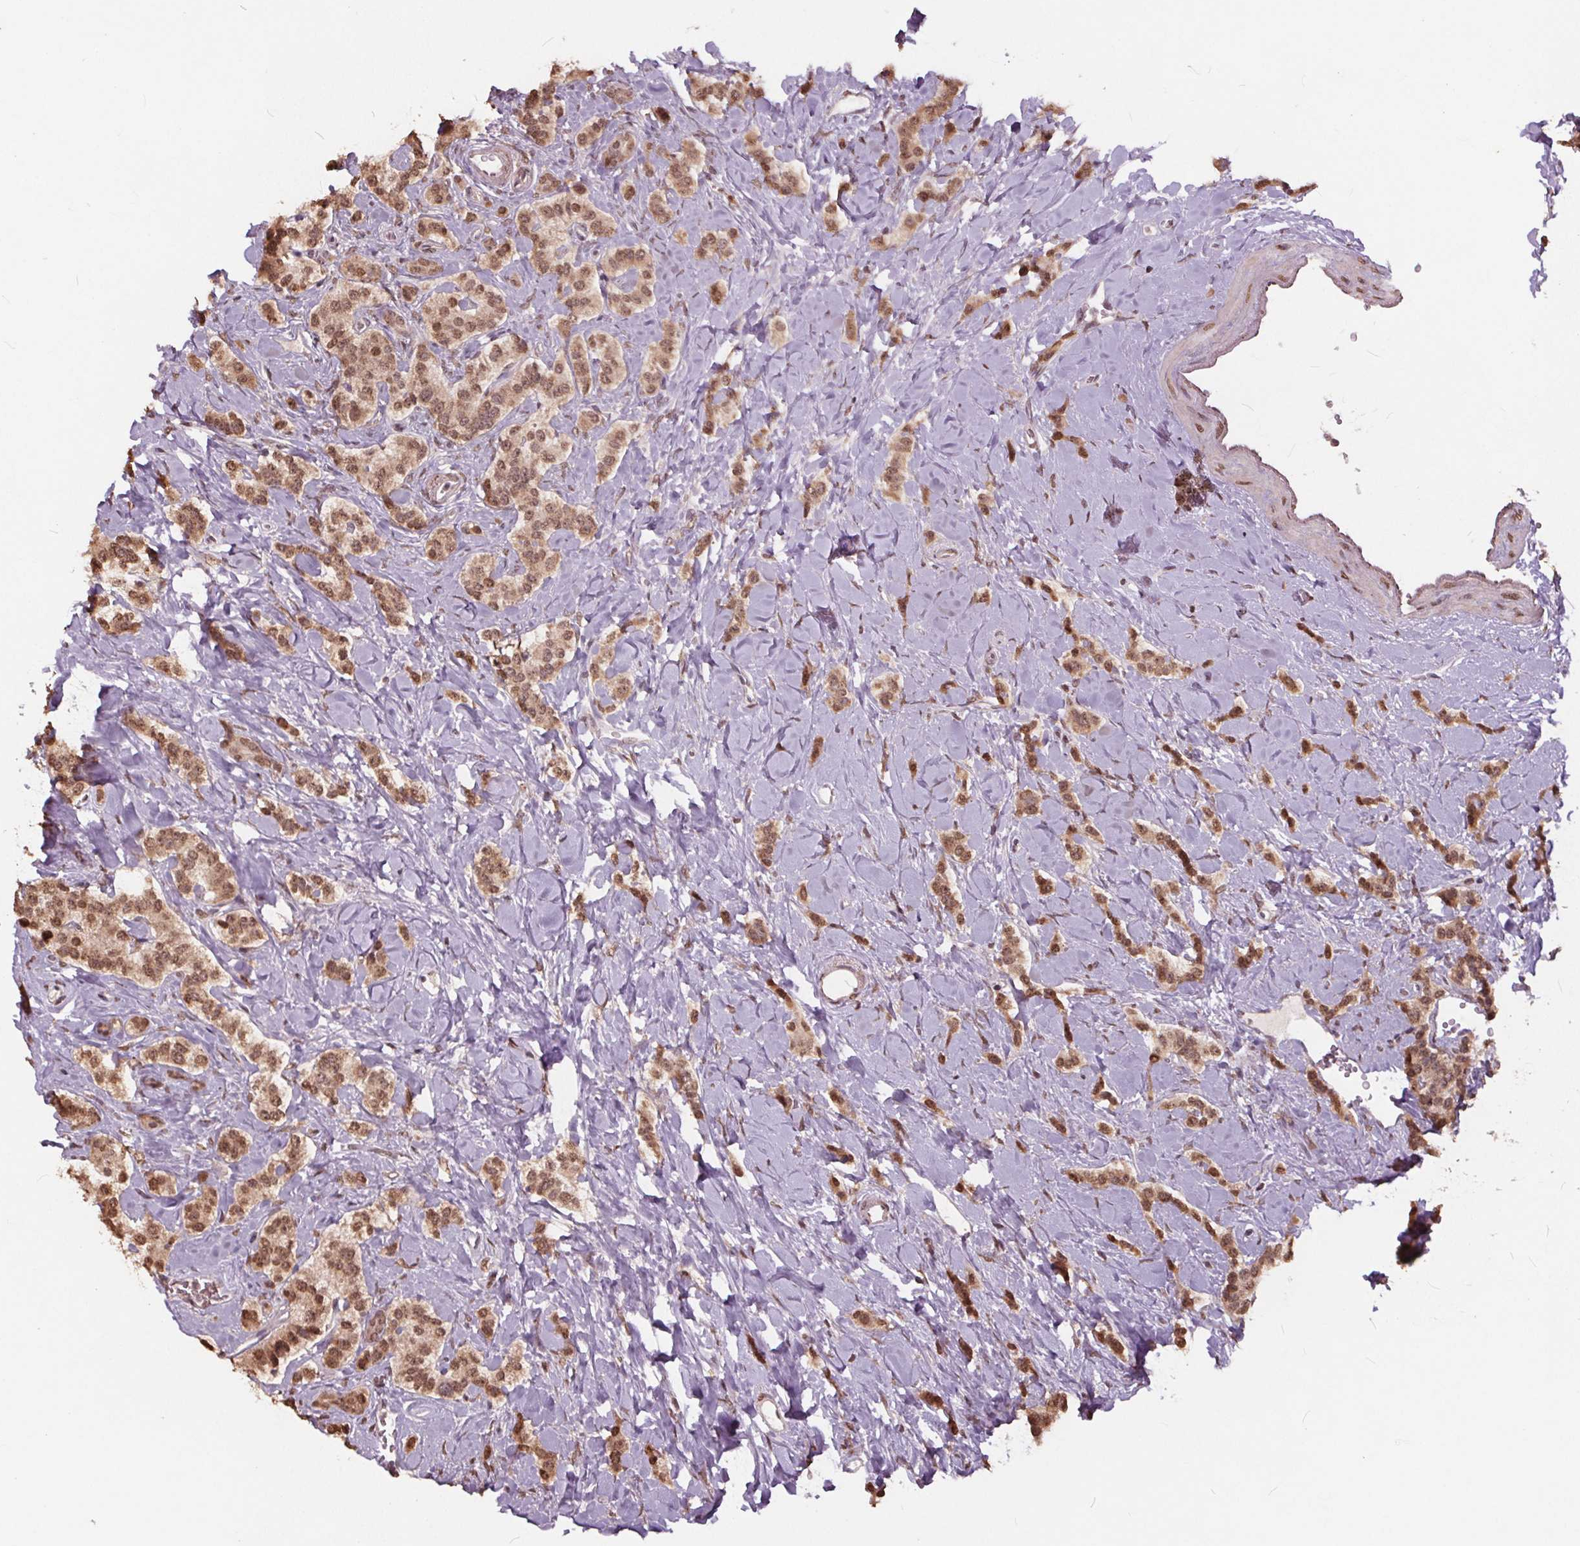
{"staining": {"intensity": "moderate", "quantity": ">75%", "location": "cytoplasmic/membranous,nuclear"}, "tissue": "carcinoid", "cell_type": "Tumor cells", "image_type": "cancer", "snomed": [{"axis": "morphology", "description": "Normal tissue, NOS"}, {"axis": "morphology", "description": "Carcinoid, malignant, NOS"}, {"axis": "topography", "description": "Pancreas"}], "caption": "DAB (3,3'-diaminobenzidine) immunohistochemical staining of malignant carcinoid displays moderate cytoplasmic/membranous and nuclear protein positivity in about >75% of tumor cells.", "gene": "HIF1AN", "patient": {"sex": "male", "age": 36}}